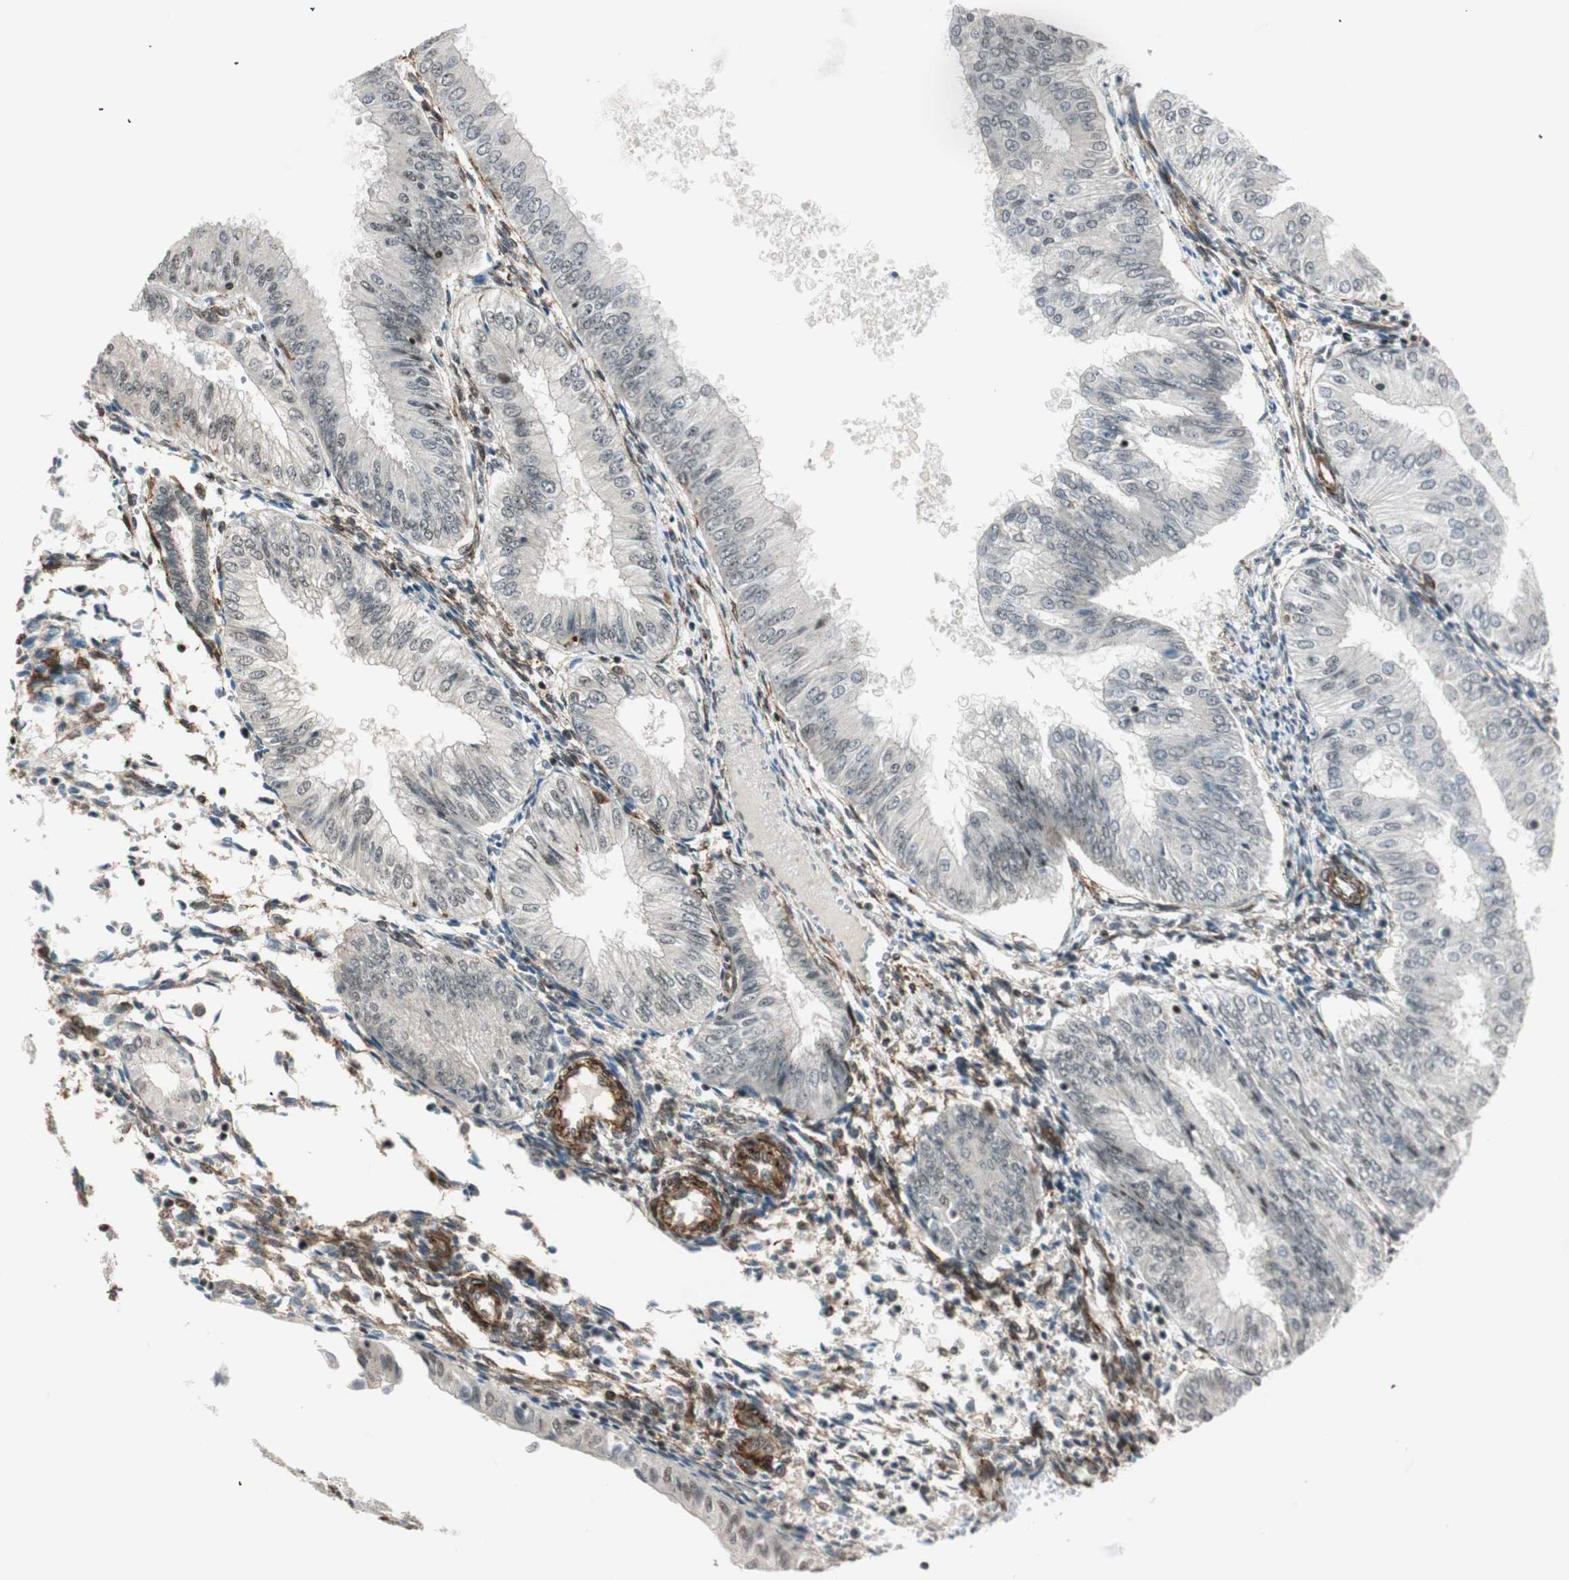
{"staining": {"intensity": "negative", "quantity": "none", "location": "none"}, "tissue": "endometrial cancer", "cell_type": "Tumor cells", "image_type": "cancer", "snomed": [{"axis": "morphology", "description": "Adenocarcinoma, NOS"}, {"axis": "topography", "description": "Endometrium"}], "caption": "Immunohistochemical staining of endometrial cancer (adenocarcinoma) shows no significant positivity in tumor cells.", "gene": "CDK19", "patient": {"sex": "female", "age": 53}}